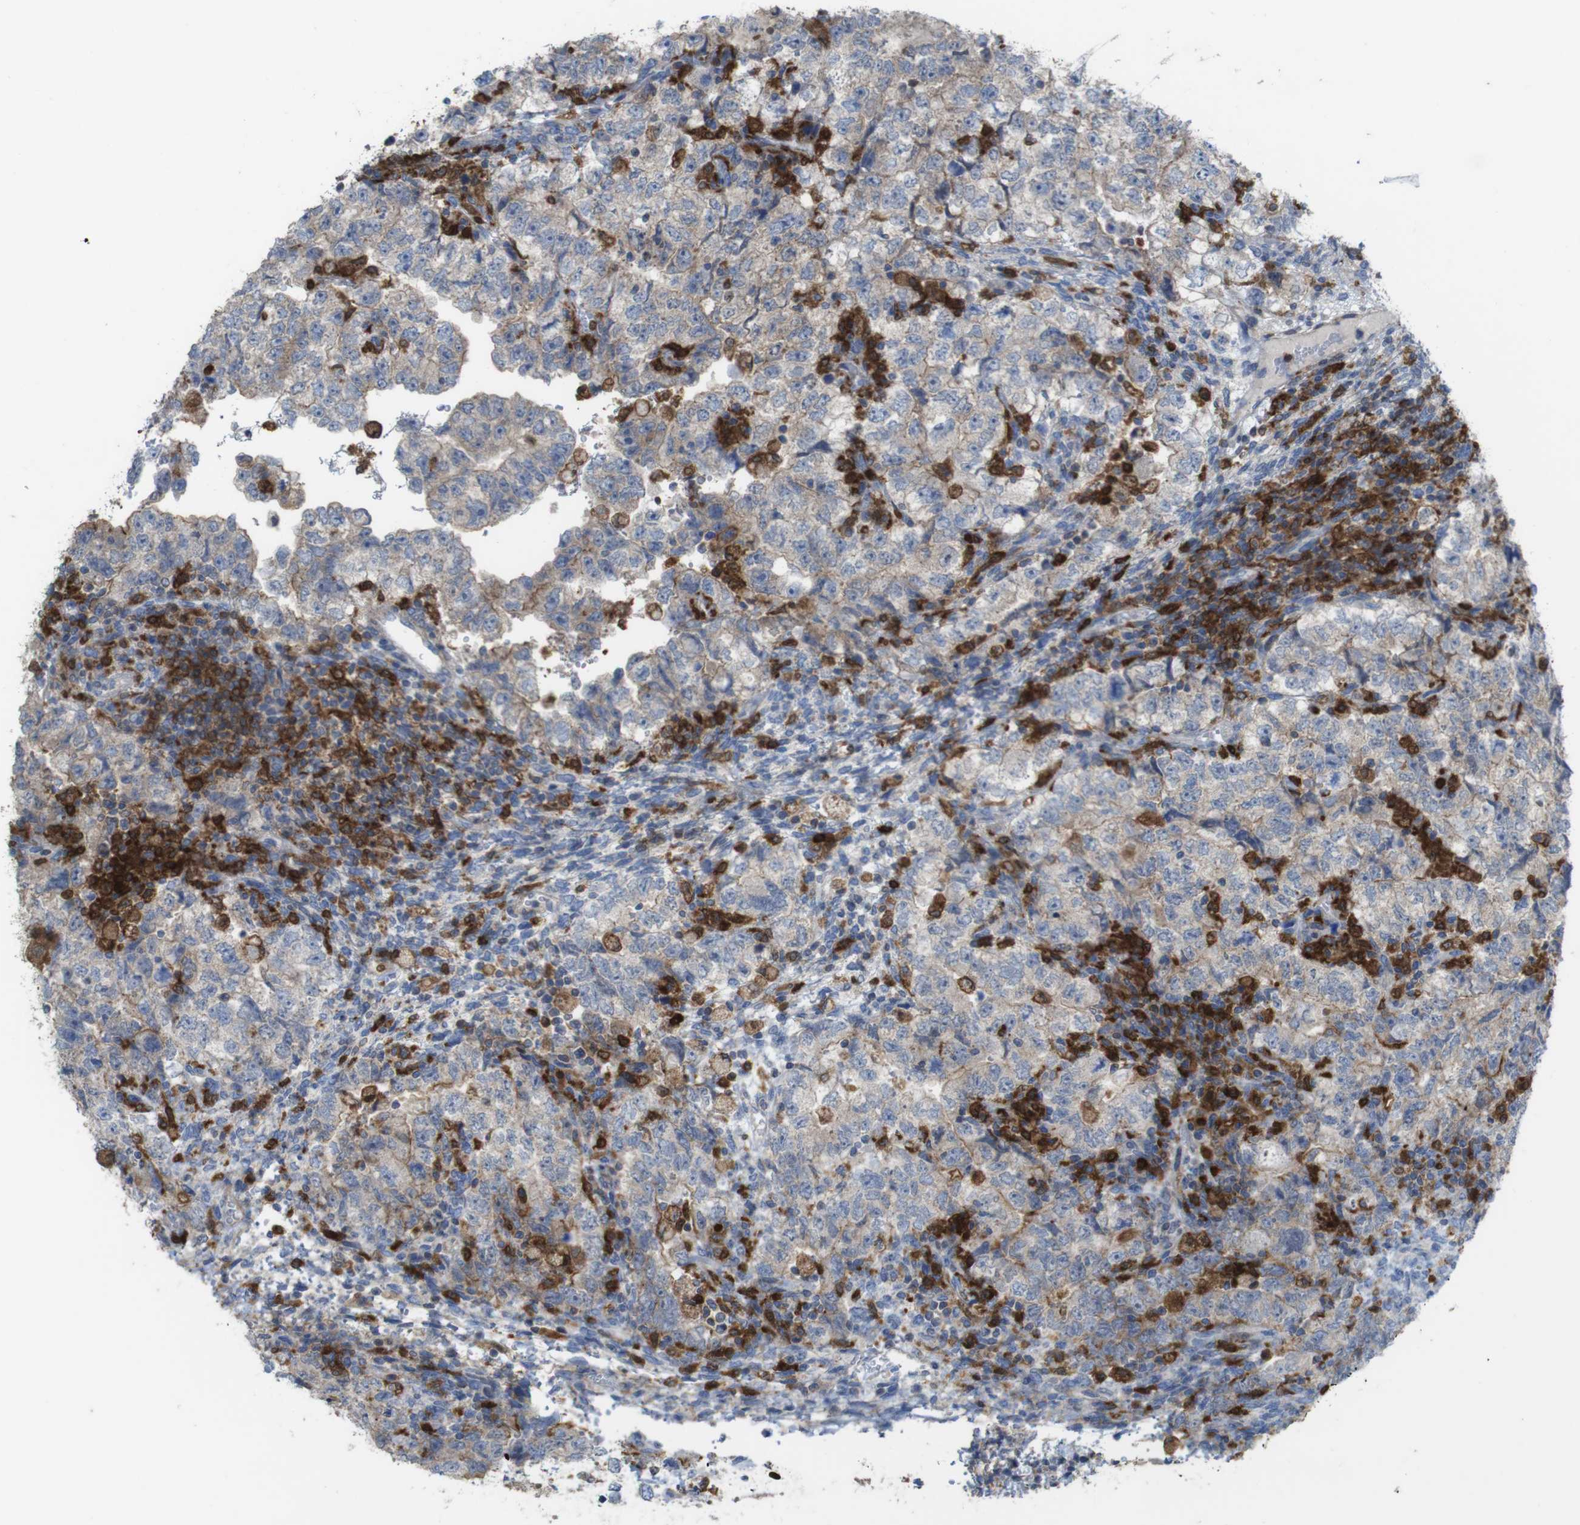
{"staining": {"intensity": "weak", "quantity": "<25%", "location": "cytoplasmic/membranous"}, "tissue": "testis cancer", "cell_type": "Tumor cells", "image_type": "cancer", "snomed": [{"axis": "morphology", "description": "Carcinoma, Embryonal, NOS"}, {"axis": "topography", "description": "Testis"}], "caption": "Image shows no significant protein expression in tumor cells of testis cancer (embryonal carcinoma).", "gene": "PRKCD", "patient": {"sex": "male", "age": 36}}